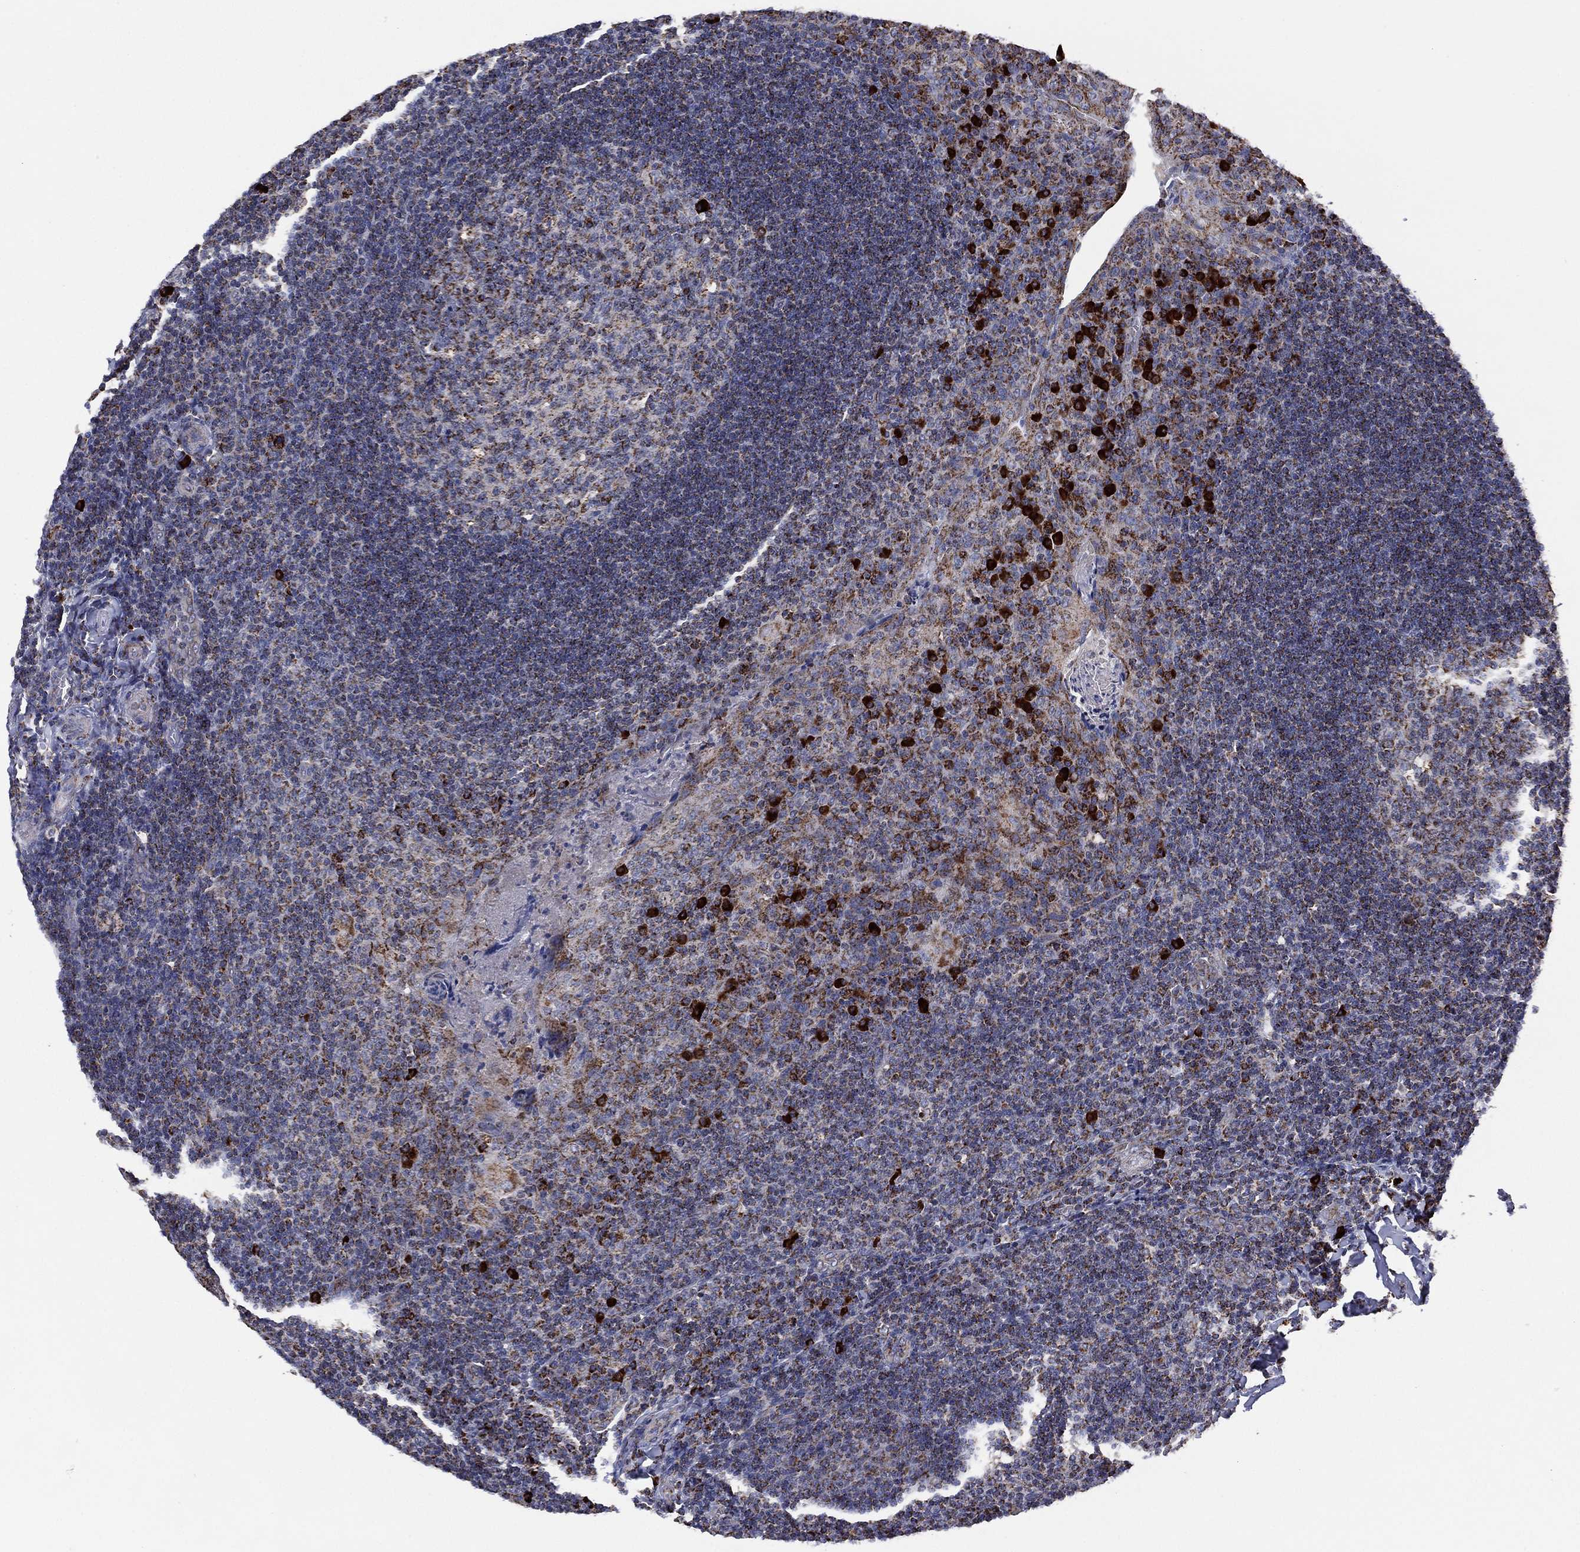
{"staining": {"intensity": "moderate", "quantity": "25%-75%", "location": "cytoplasmic/membranous"}, "tissue": "tonsil", "cell_type": "Germinal center cells", "image_type": "normal", "snomed": [{"axis": "morphology", "description": "Normal tissue, NOS"}, {"axis": "topography", "description": "Tonsil"}], "caption": "A brown stain labels moderate cytoplasmic/membranous staining of a protein in germinal center cells of unremarkable human tonsil.", "gene": "PPP2R5A", "patient": {"sex": "male", "age": 17}}